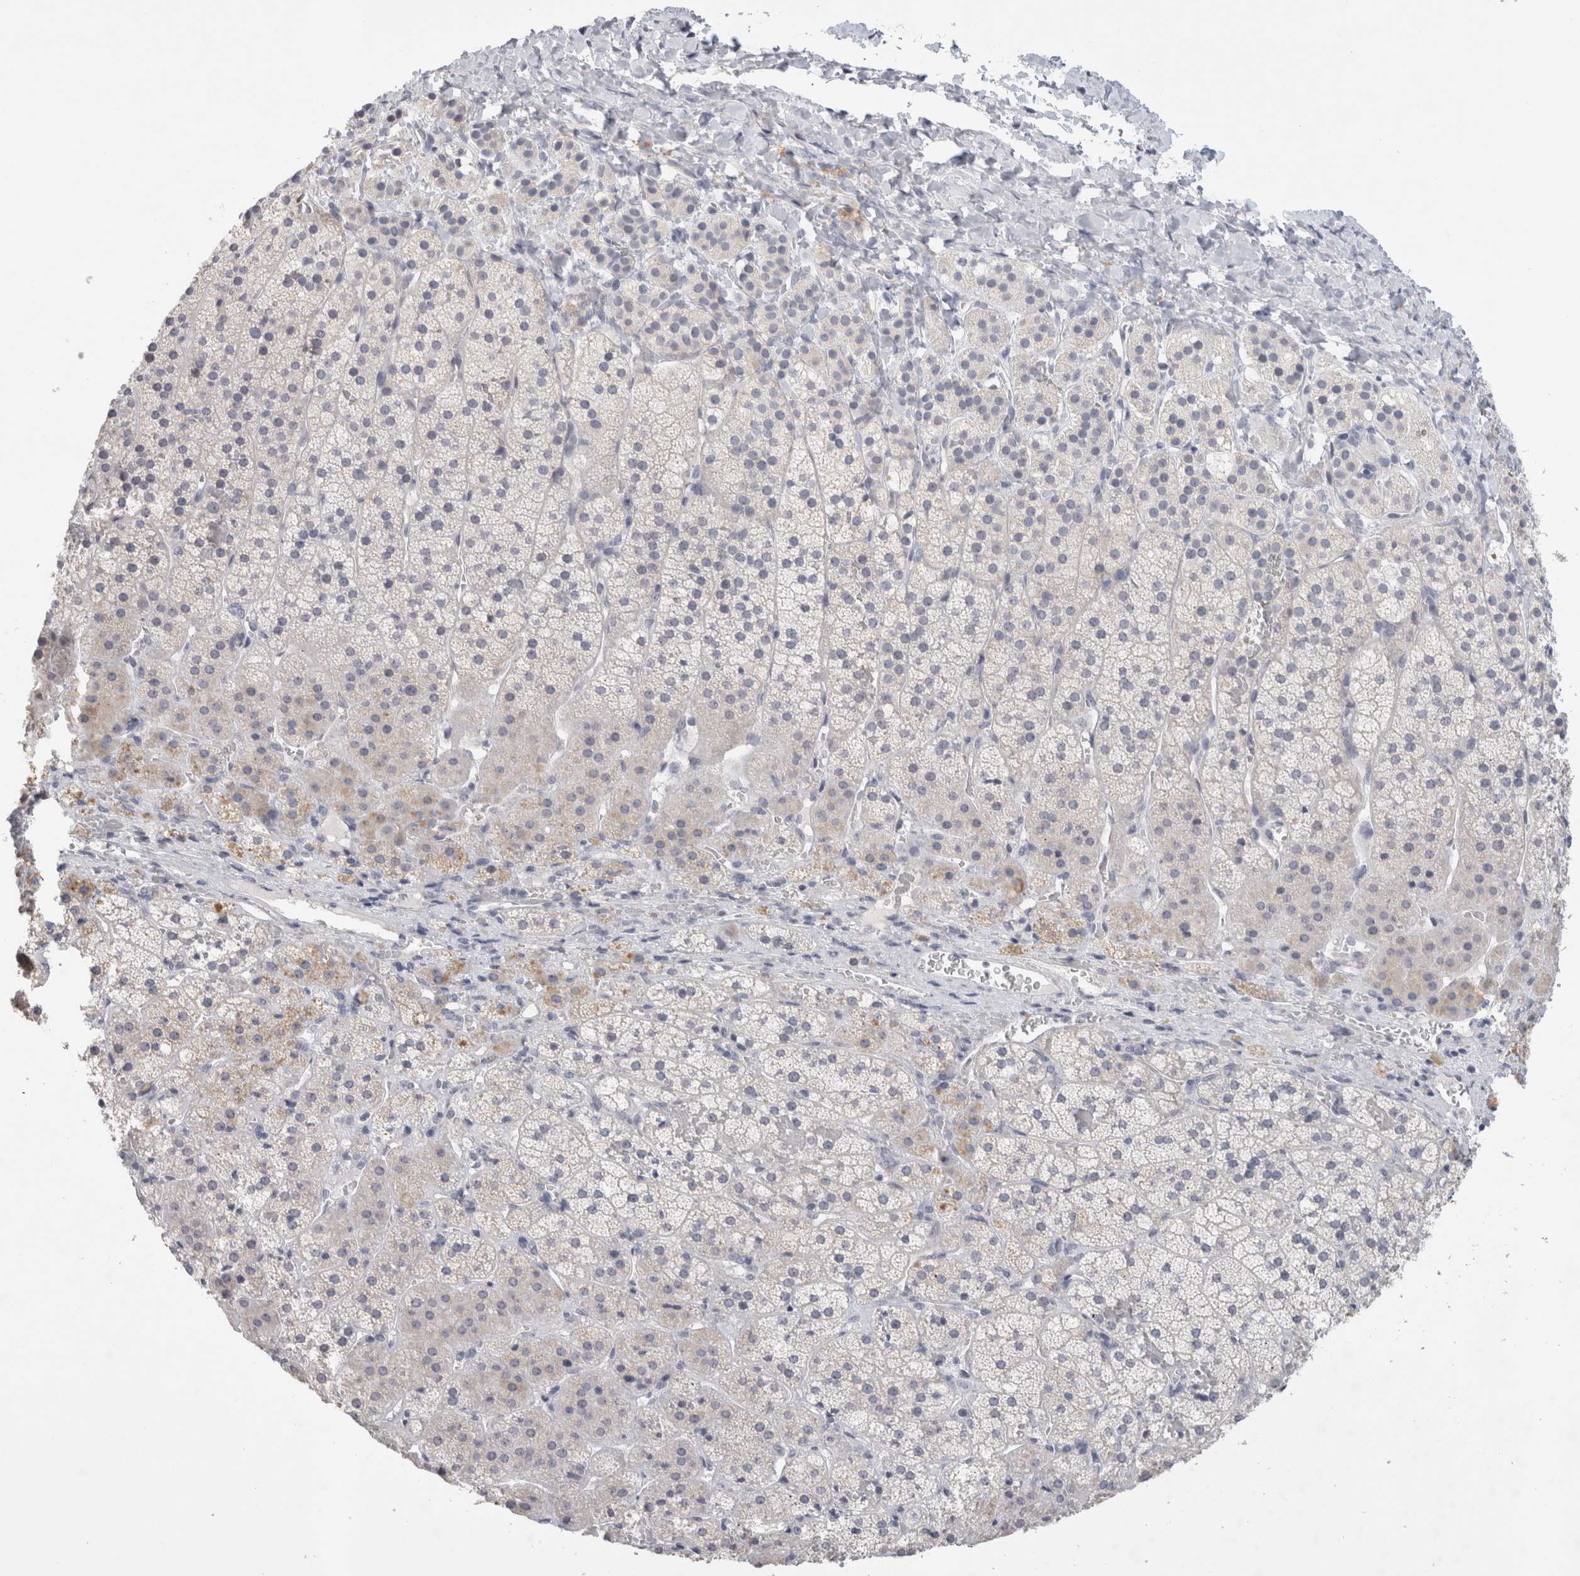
{"staining": {"intensity": "negative", "quantity": "none", "location": "none"}, "tissue": "adrenal gland", "cell_type": "Glandular cells", "image_type": "normal", "snomed": [{"axis": "morphology", "description": "Normal tissue, NOS"}, {"axis": "topography", "description": "Adrenal gland"}], "caption": "A high-resolution micrograph shows immunohistochemistry (IHC) staining of unremarkable adrenal gland, which exhibits no significant expression in glandular cells. (DAB IHC with hematoxylin counter stain).", "gene": "TONSL", "patient": {"sex": "female", "age": 44}}